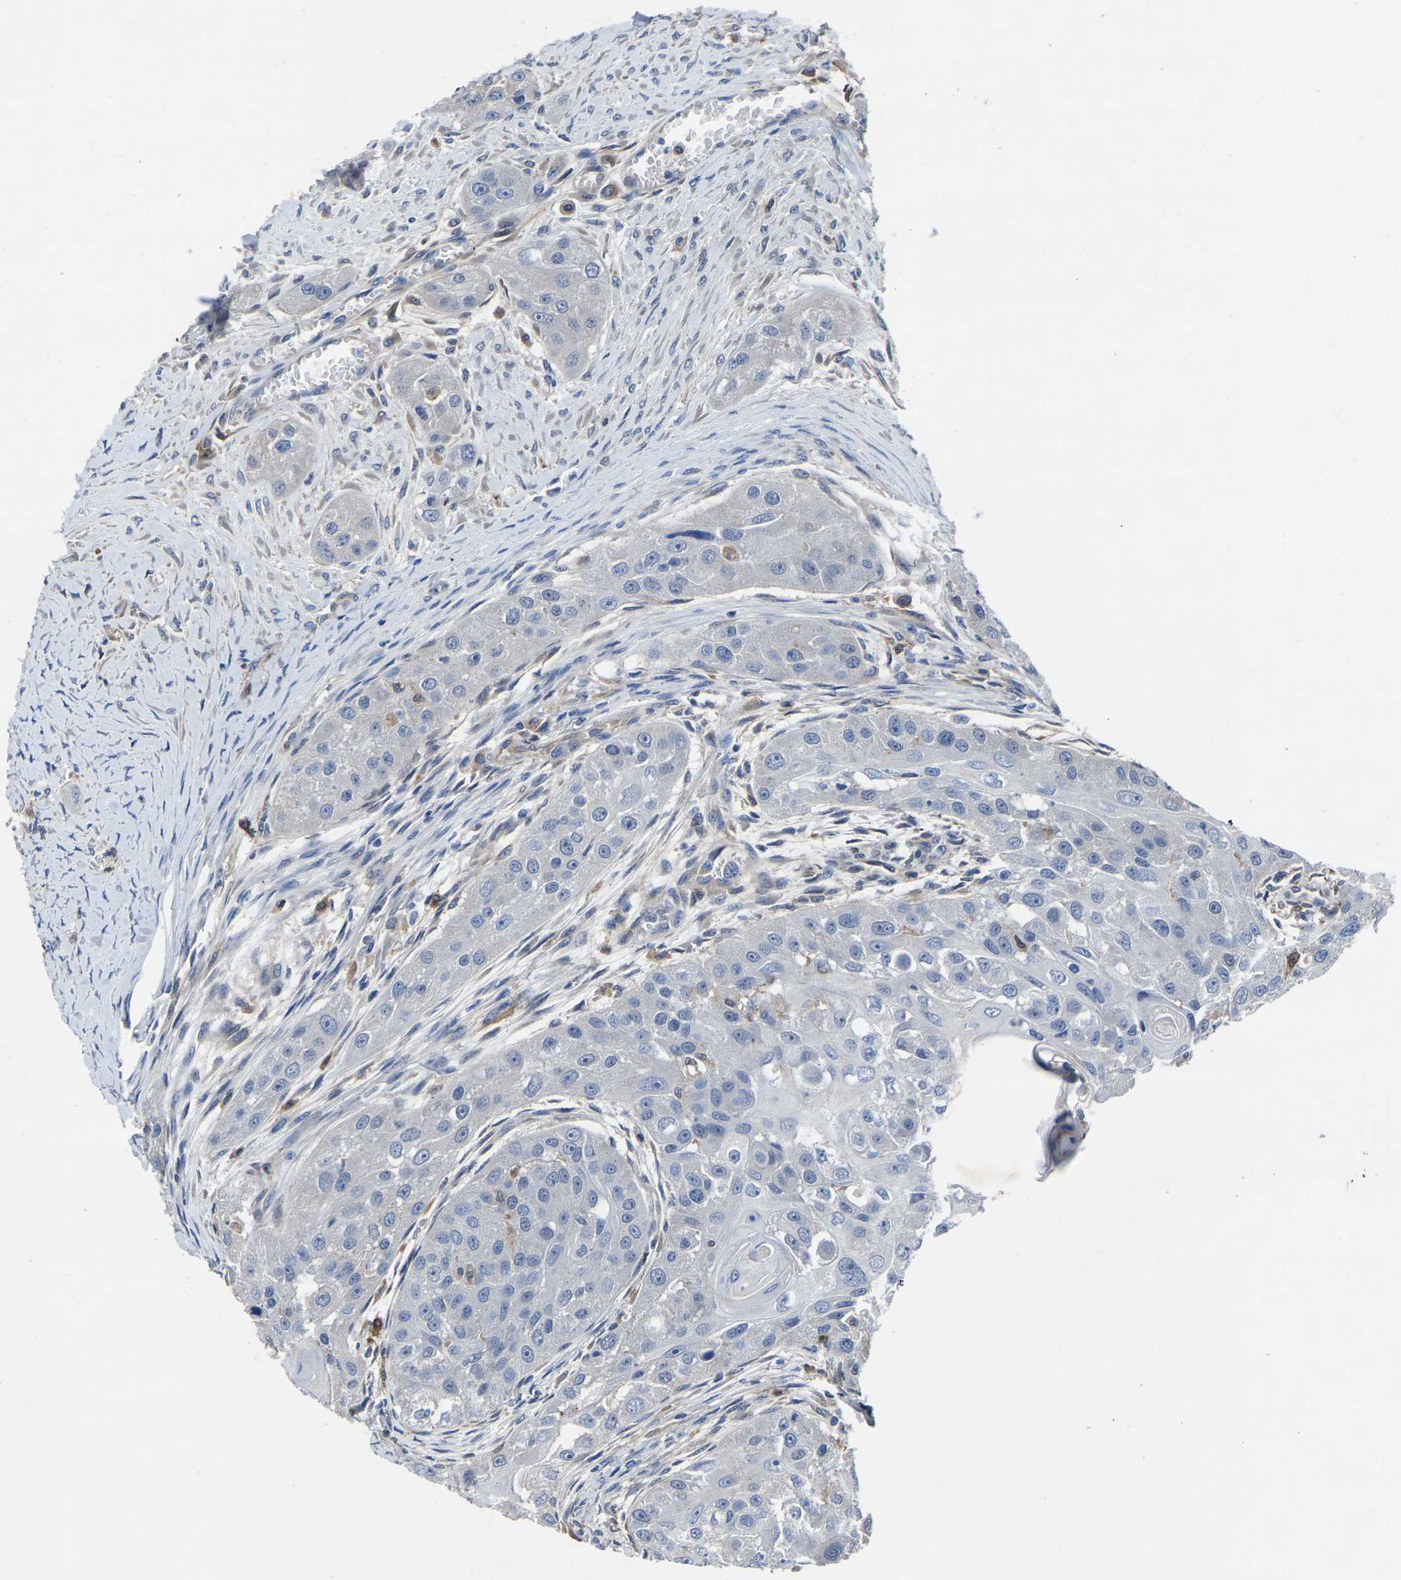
{"staining": {"intensity": "negative", "quantity": "none", "location": "none"}, "tissue": "head and neck cancer", "cell_type": "Tumor cells", "image_type": "cancer", "snomed": [{"axis": "morphology", "description": "Normal tissue, NOS"}, {"axis": "morphology", "description": "Squamous cell carcinoma, NOS"}, {"axis": "topography", "description": "Skeletal muscle"}, {"axis": "topography", "description": "Head-Neck"}], "caption": "Immunohistochemical staining of head and neck squamous cell carcinoma reveals no significant expression in tumor cells.", "gene": "ATG2B", "patient": {"sex": "male", "age": 51}}